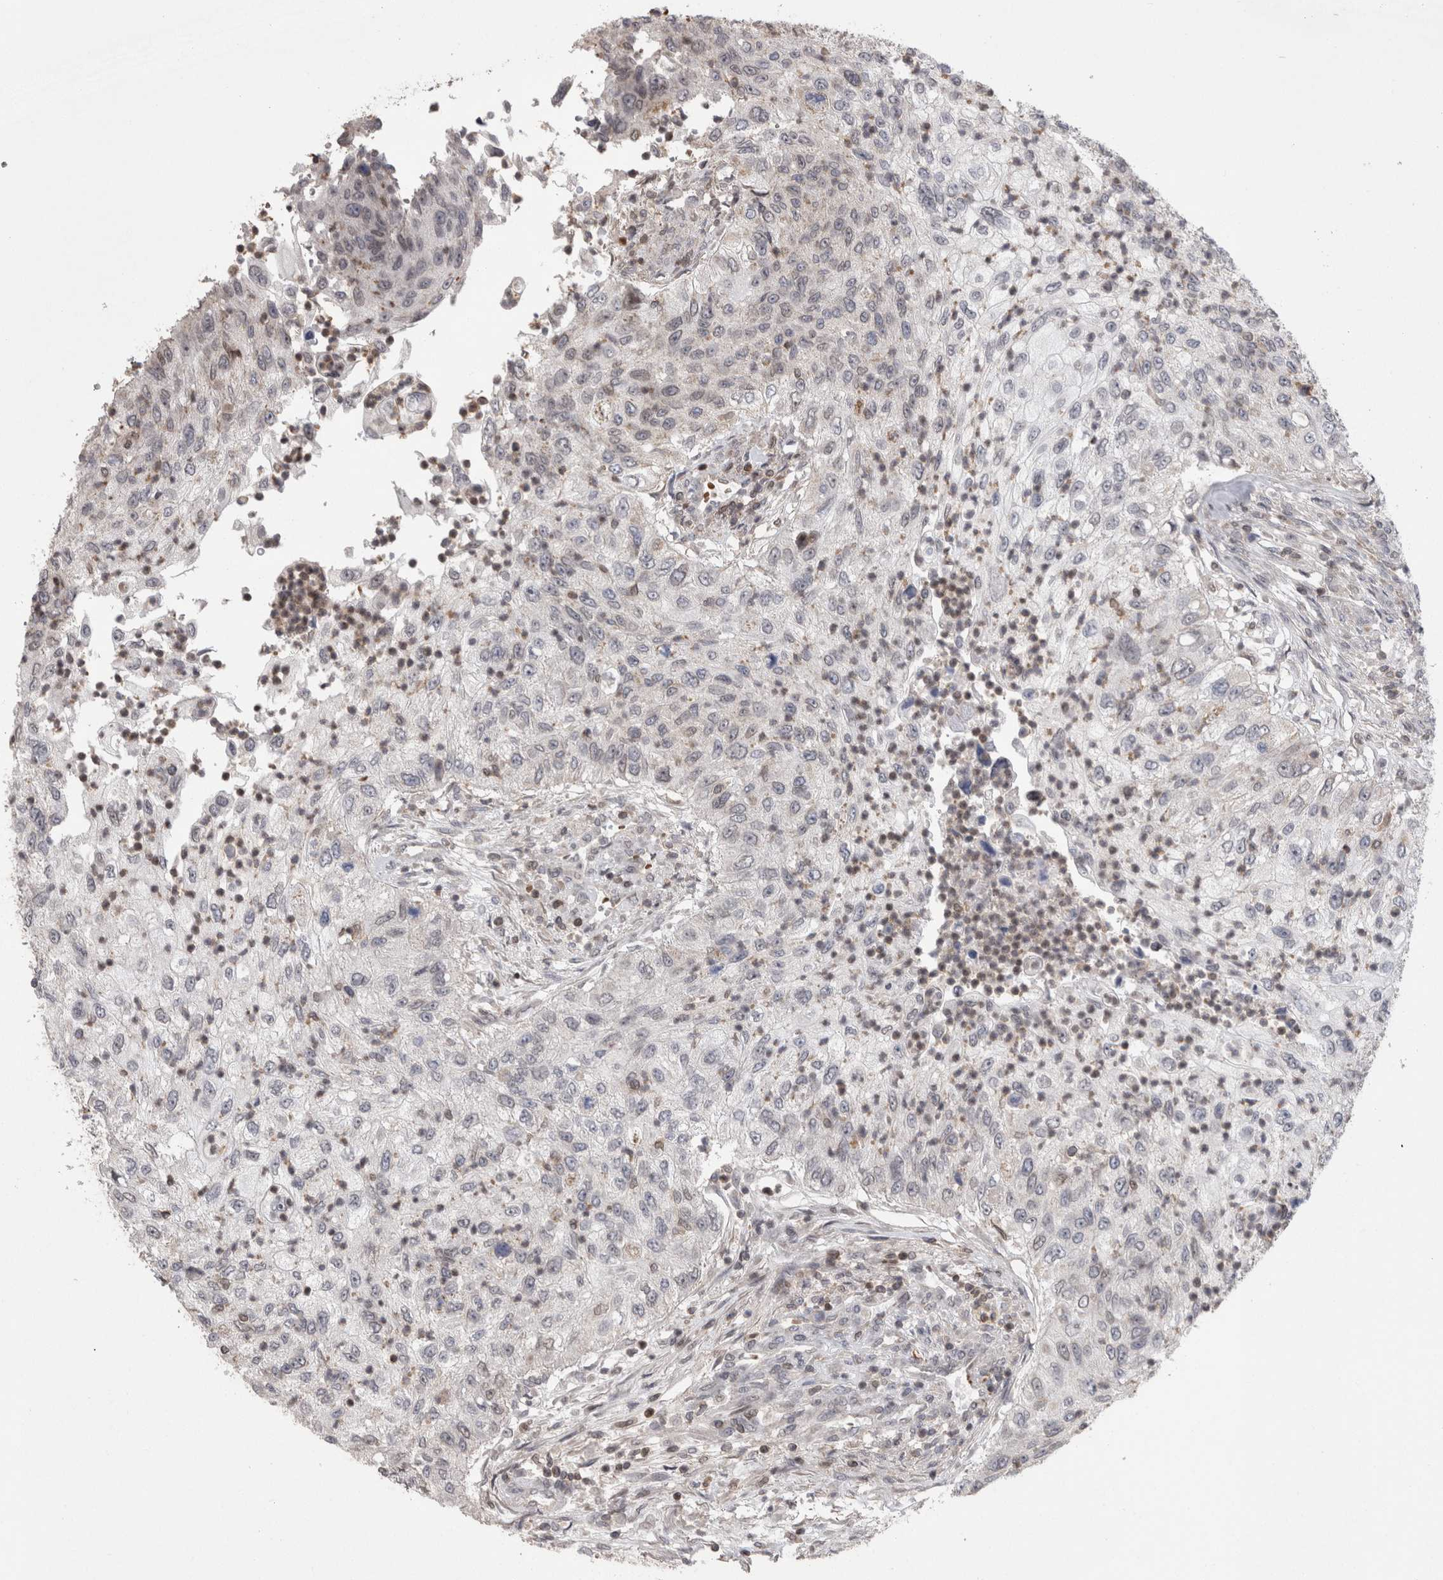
{"staining": {"intensity": "negative", "quantity": "none", "location": "none"}, "tissue": "urothelial cancer", "cell_type": "Tumor cells", "image_type": "cancer", "snomed": [{"axis": "morphology", "description": "Urothelial carcinoma, High grade"}, {"axis": "topography", "description": "Urinary bladder"}], "caption": "Photomicrograph shows no protein positivity in tumor cells of high-grade urothelial carcinoma tissue.", "gene": "DARS2", "patient": {"sex": "female", "age": 60}}